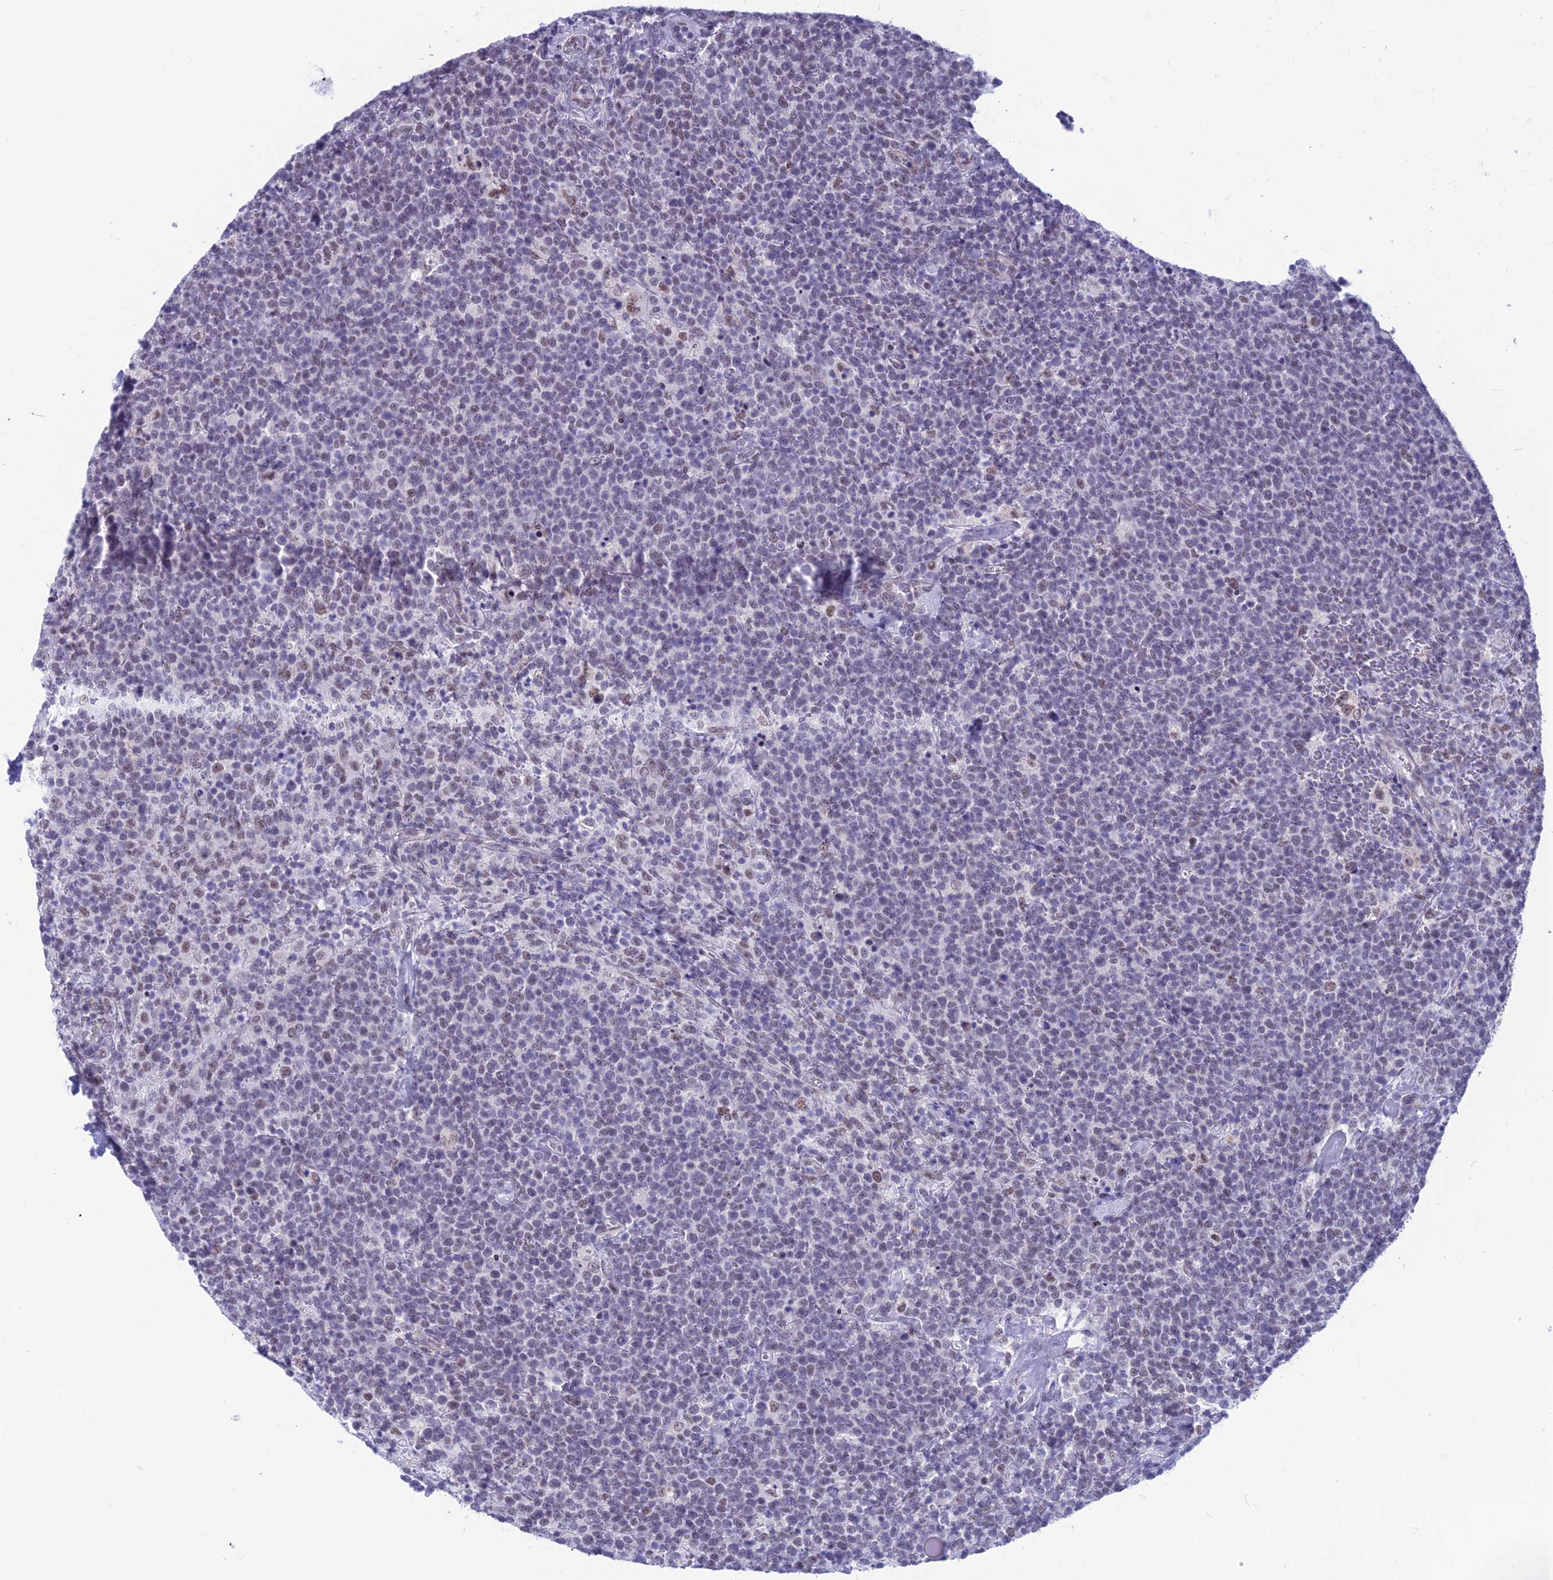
{"staining": {"intensity": "weak", "quantity": "<25%", "location": "nuclear"}, "tissue": "lymphoma", "cell_type": "Tumor cells", "image_type": "cancer", "snomed": [{"axis": "morphology", "description": "Malignant lymphoma, non-Hodgkin's type, High grade"}, {"axis": "topography", "description": "Lymph node"}], "caption": "Tumor cells show no significant positivity in lymphoma.", "gene": "SRSF5", "patient": {"sex": "male", "age": 61}}